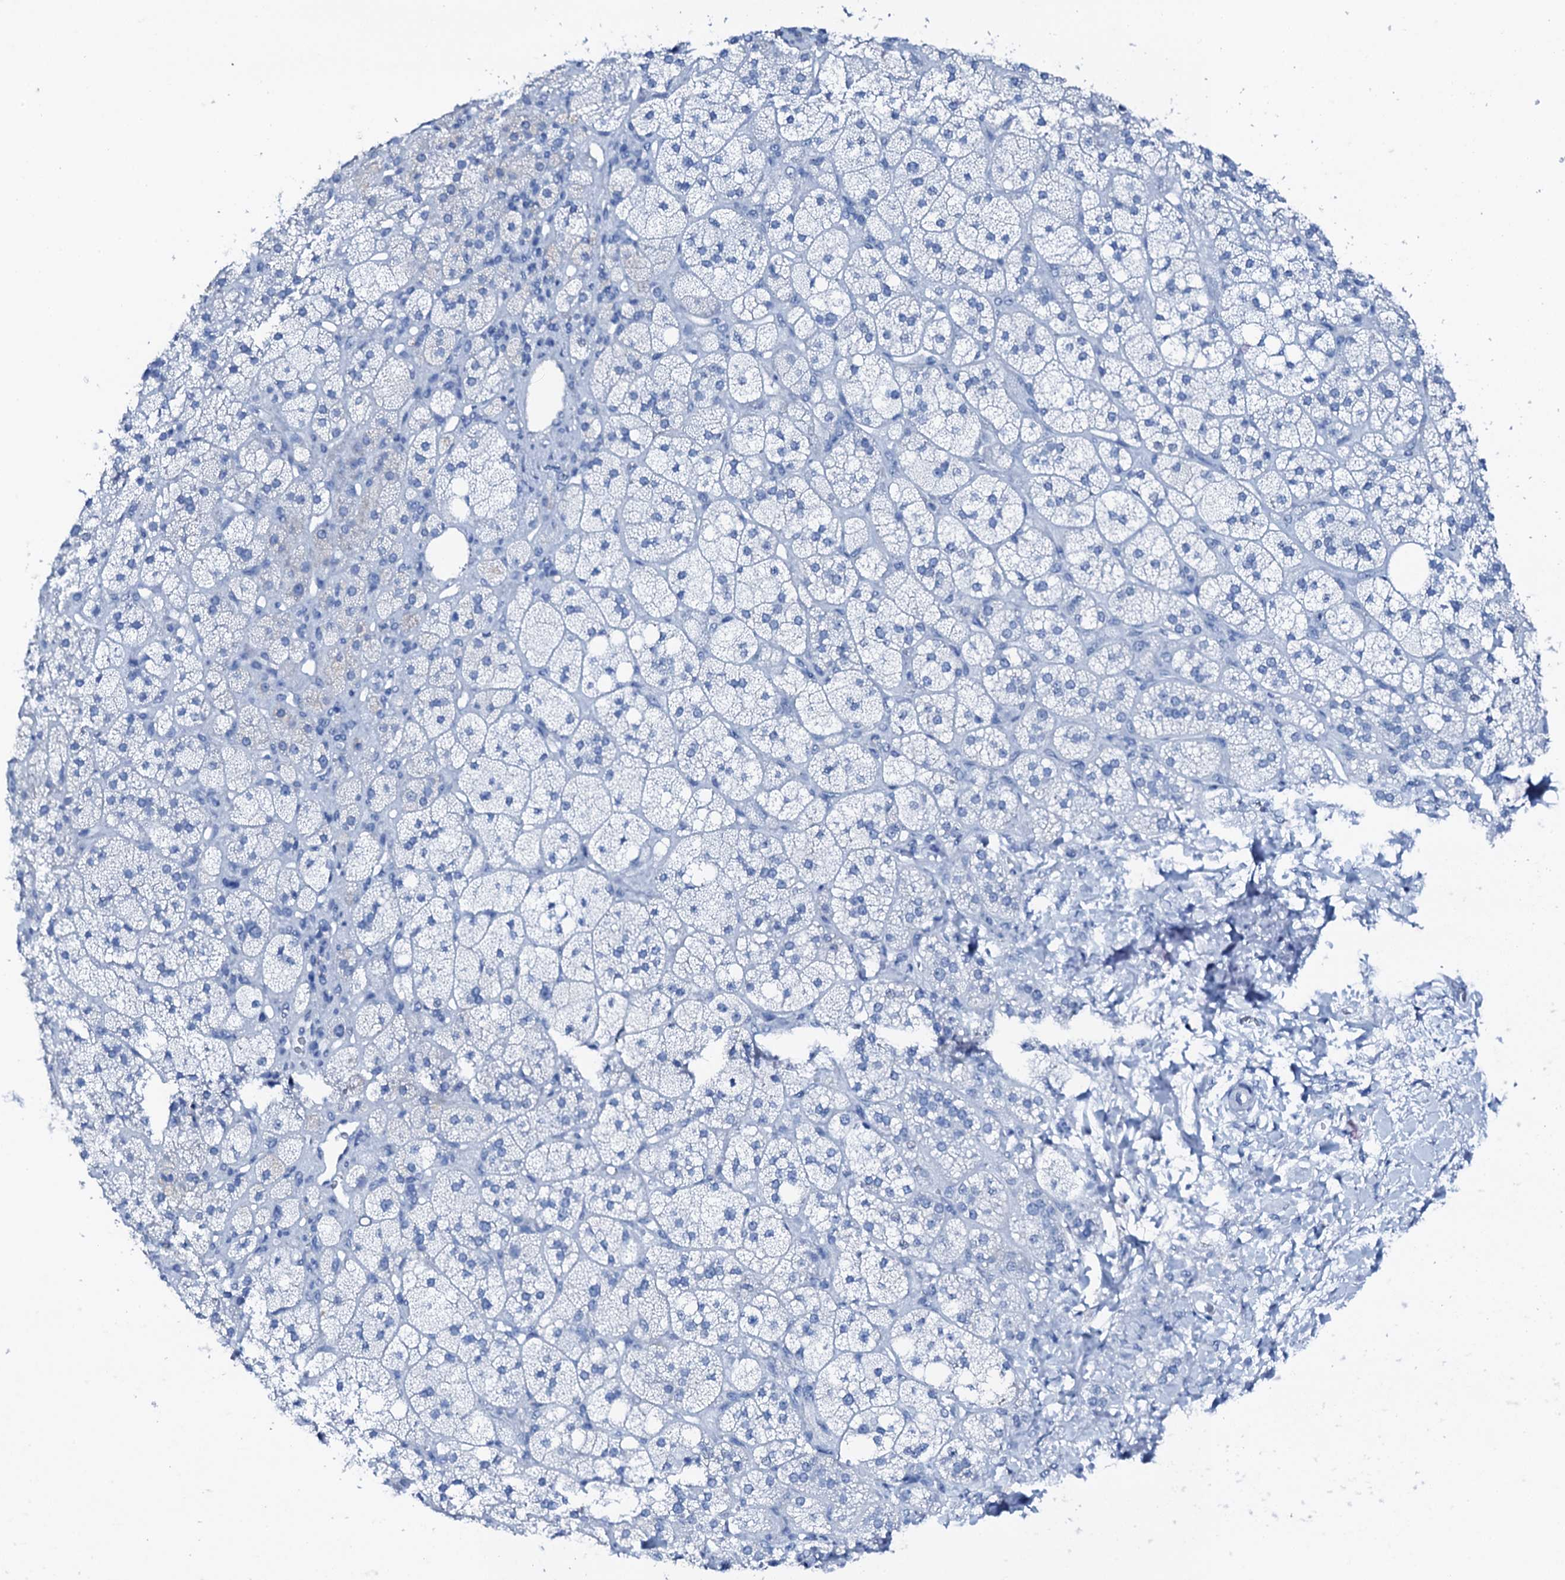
{"staining": {"intensity": "negative", "quantity": "none", "location": "none"}, "tissue": "adrenal gland", "cell_type": "Glandular cells", "image_type": "normal", "snomed": [{"axis": "morphology", "description": "Normal tissue, NOS"}, {"axis": "topography", "description": "Adrenal gland"}], "caption": "Immunohistochemistry (IHC) micrograph of normal adrenal gland stained for a protein (brown), which reveals no expression in glandular cells.", "gene": "PTH", "patient": {"sex": "male", "age": 61}}